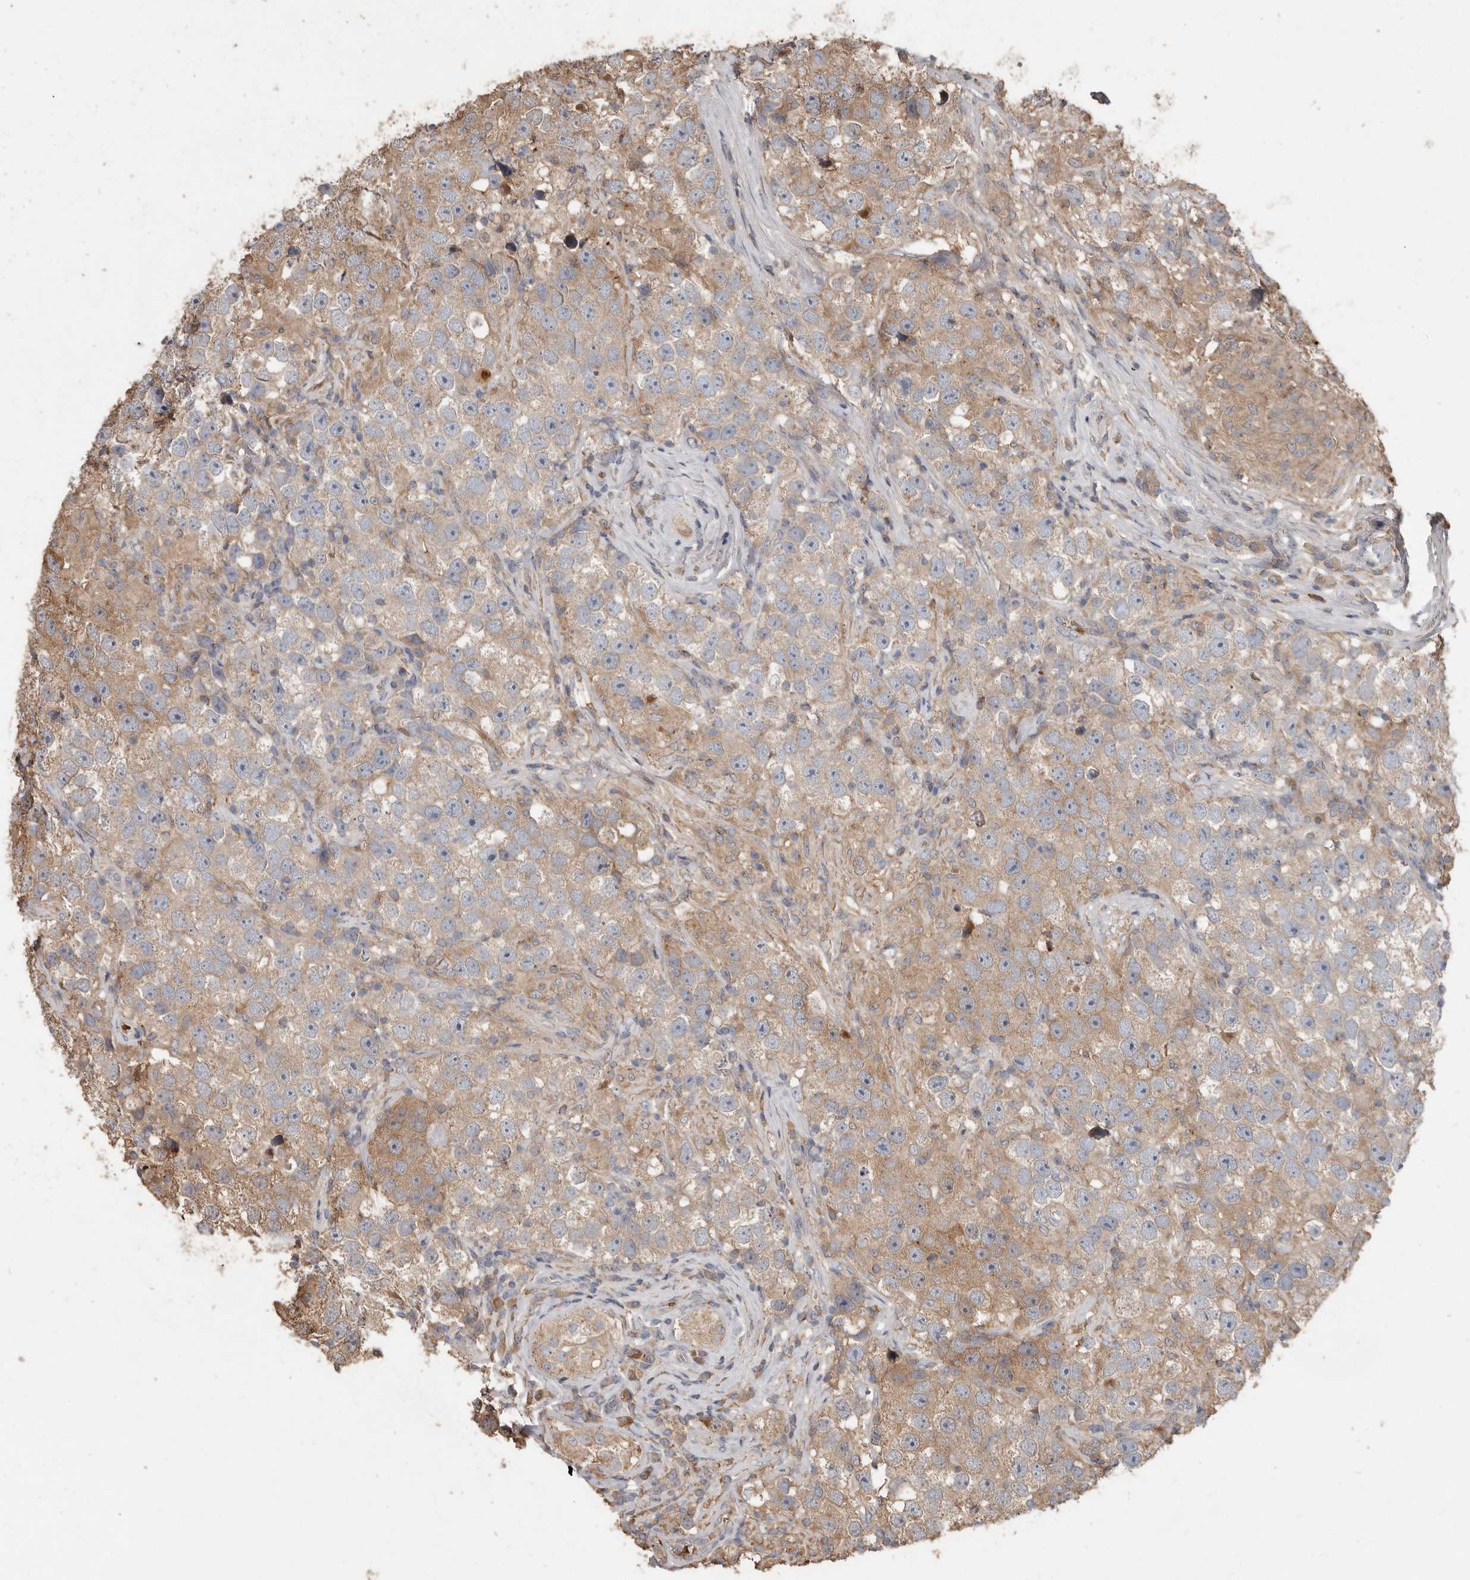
{"staining": {"intensity": "moderate", "quantity": ">75%", "location": "cytoplasmic/membranous"}, "tissue": "testis cancer", "cell_type": "Tumor cells", "image_type": "cancer", "snomed": [{"axis": "morphology", "description": "Seminoma, NOS"}, {"axis": "topography", "description": "Testis"}], "caption": "Testis cancer stained with DAB IHC displays medium levels of moderate cytoplasmic/membranous positivity in approximately >75% of tumor cells. Immunohistochemistry stains the protein of interest in brown and the nuclei are stained blue.", "gene": "KIF26B", "patient": {"sex": "male", "age": 49}}